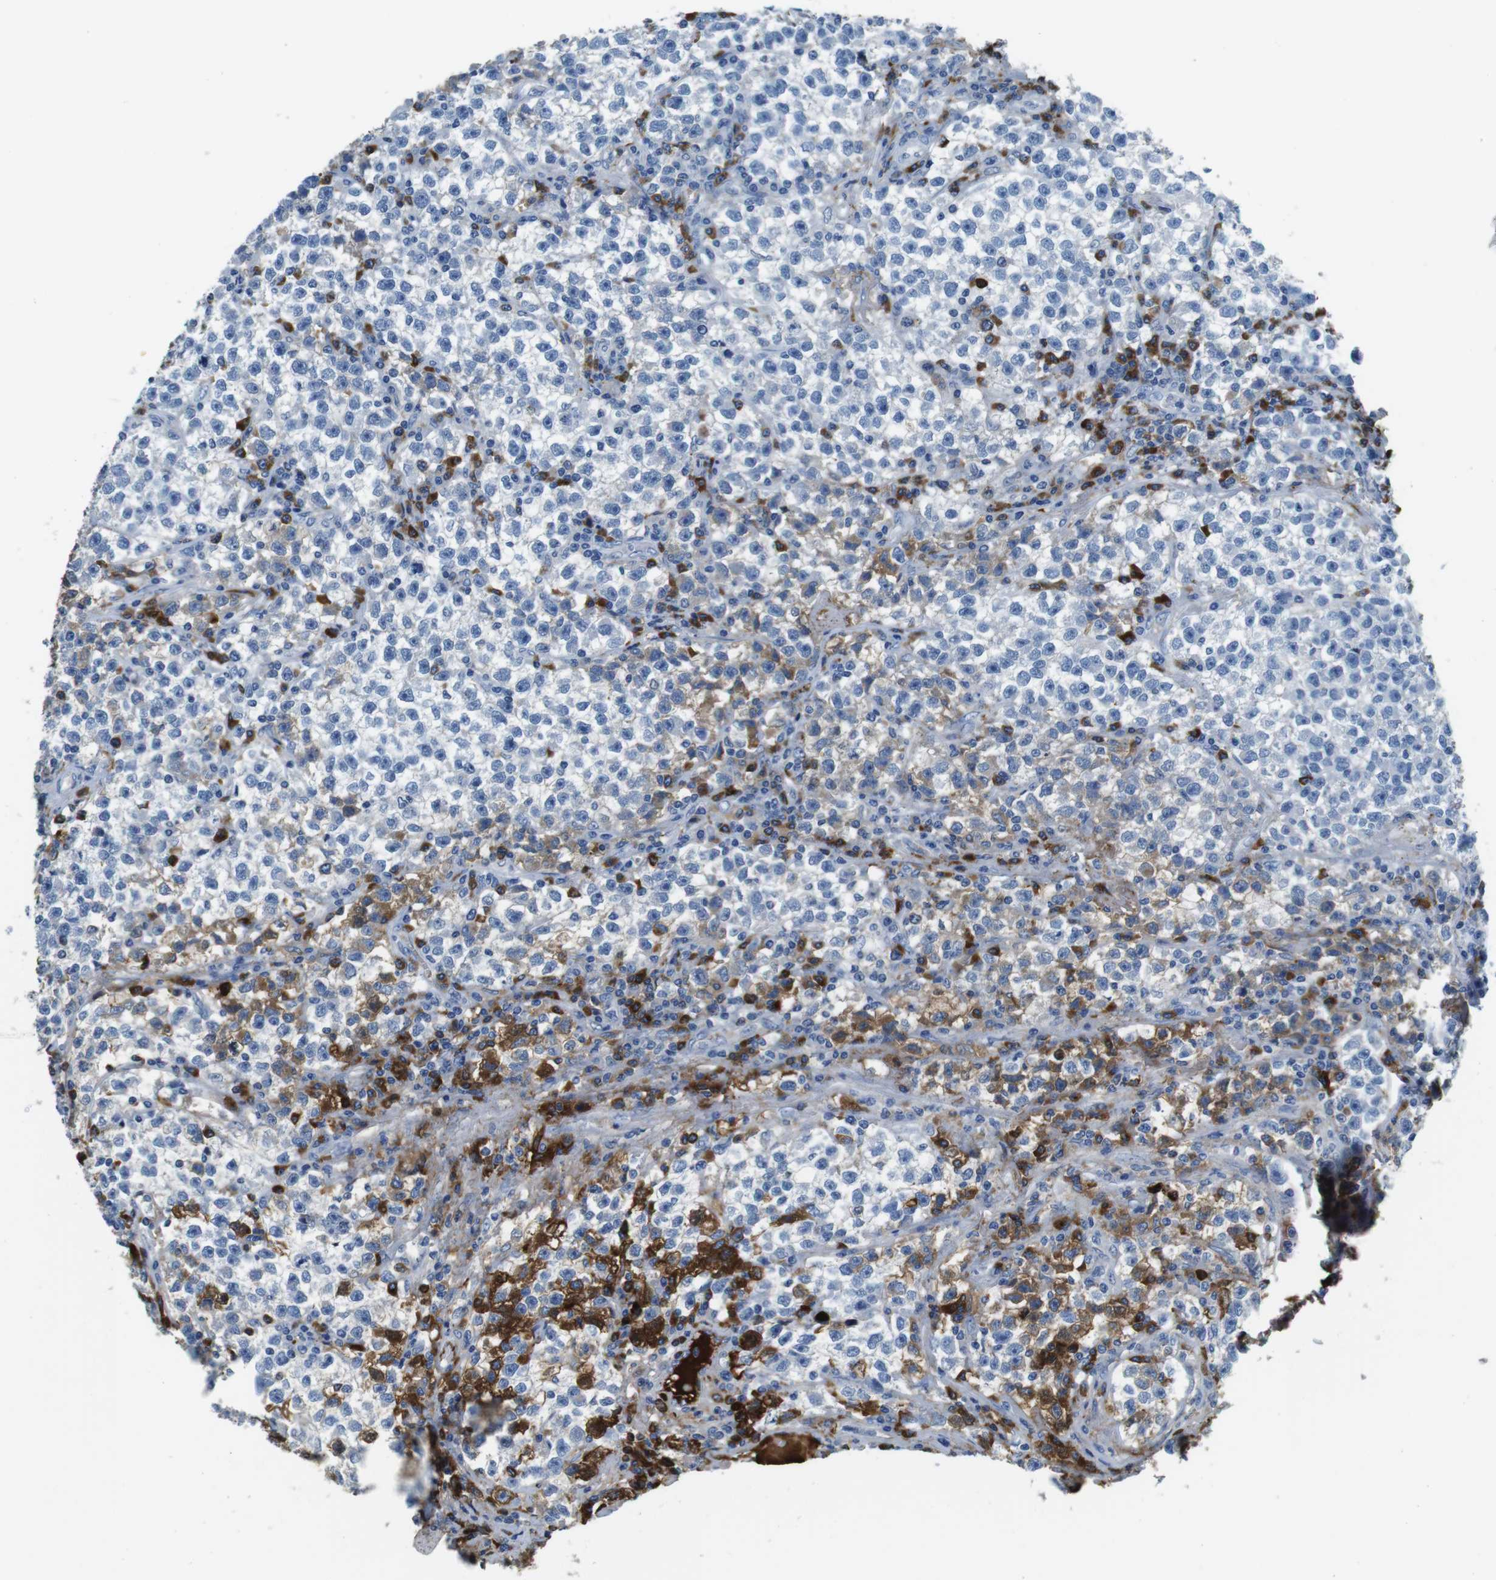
{"staining": {"intensity": "negative", "quantity": "none", "location": "none"}, "tissue": "testis cancer", "cell_type": "Tumor cells", "image_type": "cancer", "snomed": [{"axis": "morphology", "description": "Seminoma, NOS"}, {"axis": "topography", "description": "Testis"}], "caption": "High magnification brightfield microscopy of testis cancer (seminoma) stained with DAB (3,3'-diaminobenzidine) (brown) and counterstained with hematoxylin (blue): tumor cells show no significant expression. Nuclei are stained in blue.", "gene": "IGKC", "patient": {"sex": "male", "age": 22}}